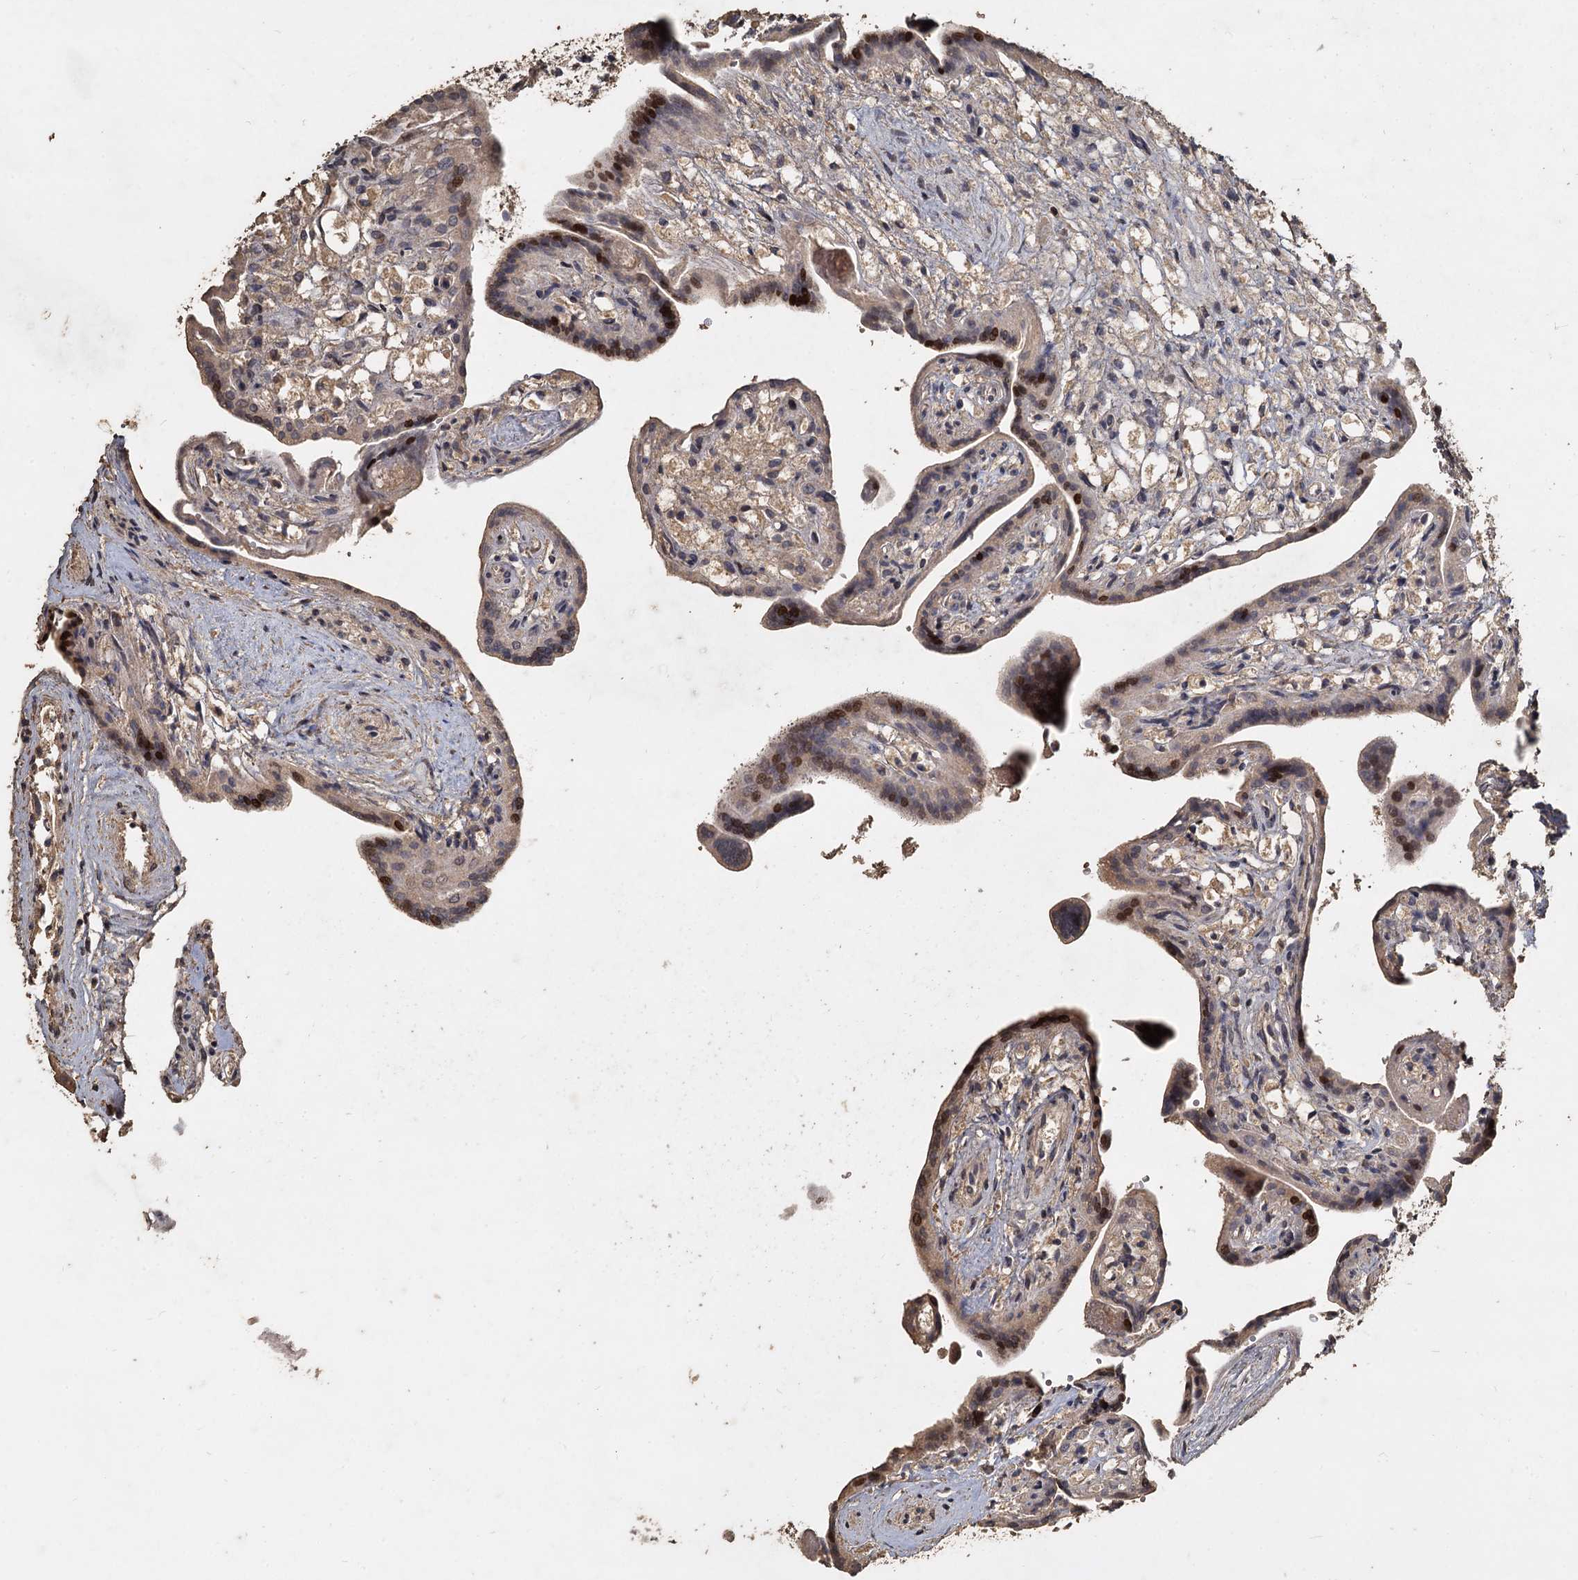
{"staining": {"intensity": "moderate", "quantity": "25%-75%", "location": "nuclear"}, "tissue": "placenta", "cell_type": "Trophoblastic cells", "image_type": "normal", "snomed": [{"axis": "morphology", "description": "Normal tissue, NOS"}, {"axis": "topography", "description": "Placenta"}], "caption": "Immunohistochemical staining of benign human placenta displays 25%-75% levels of moderate nuclear protein positivity in approximately 25%-75% of trophoblastic cells. The protein is shown in brown color, while the nuclei are stained blue.", "gene": "CCDC61", "patient": {"sex": "female", "age": 37}}